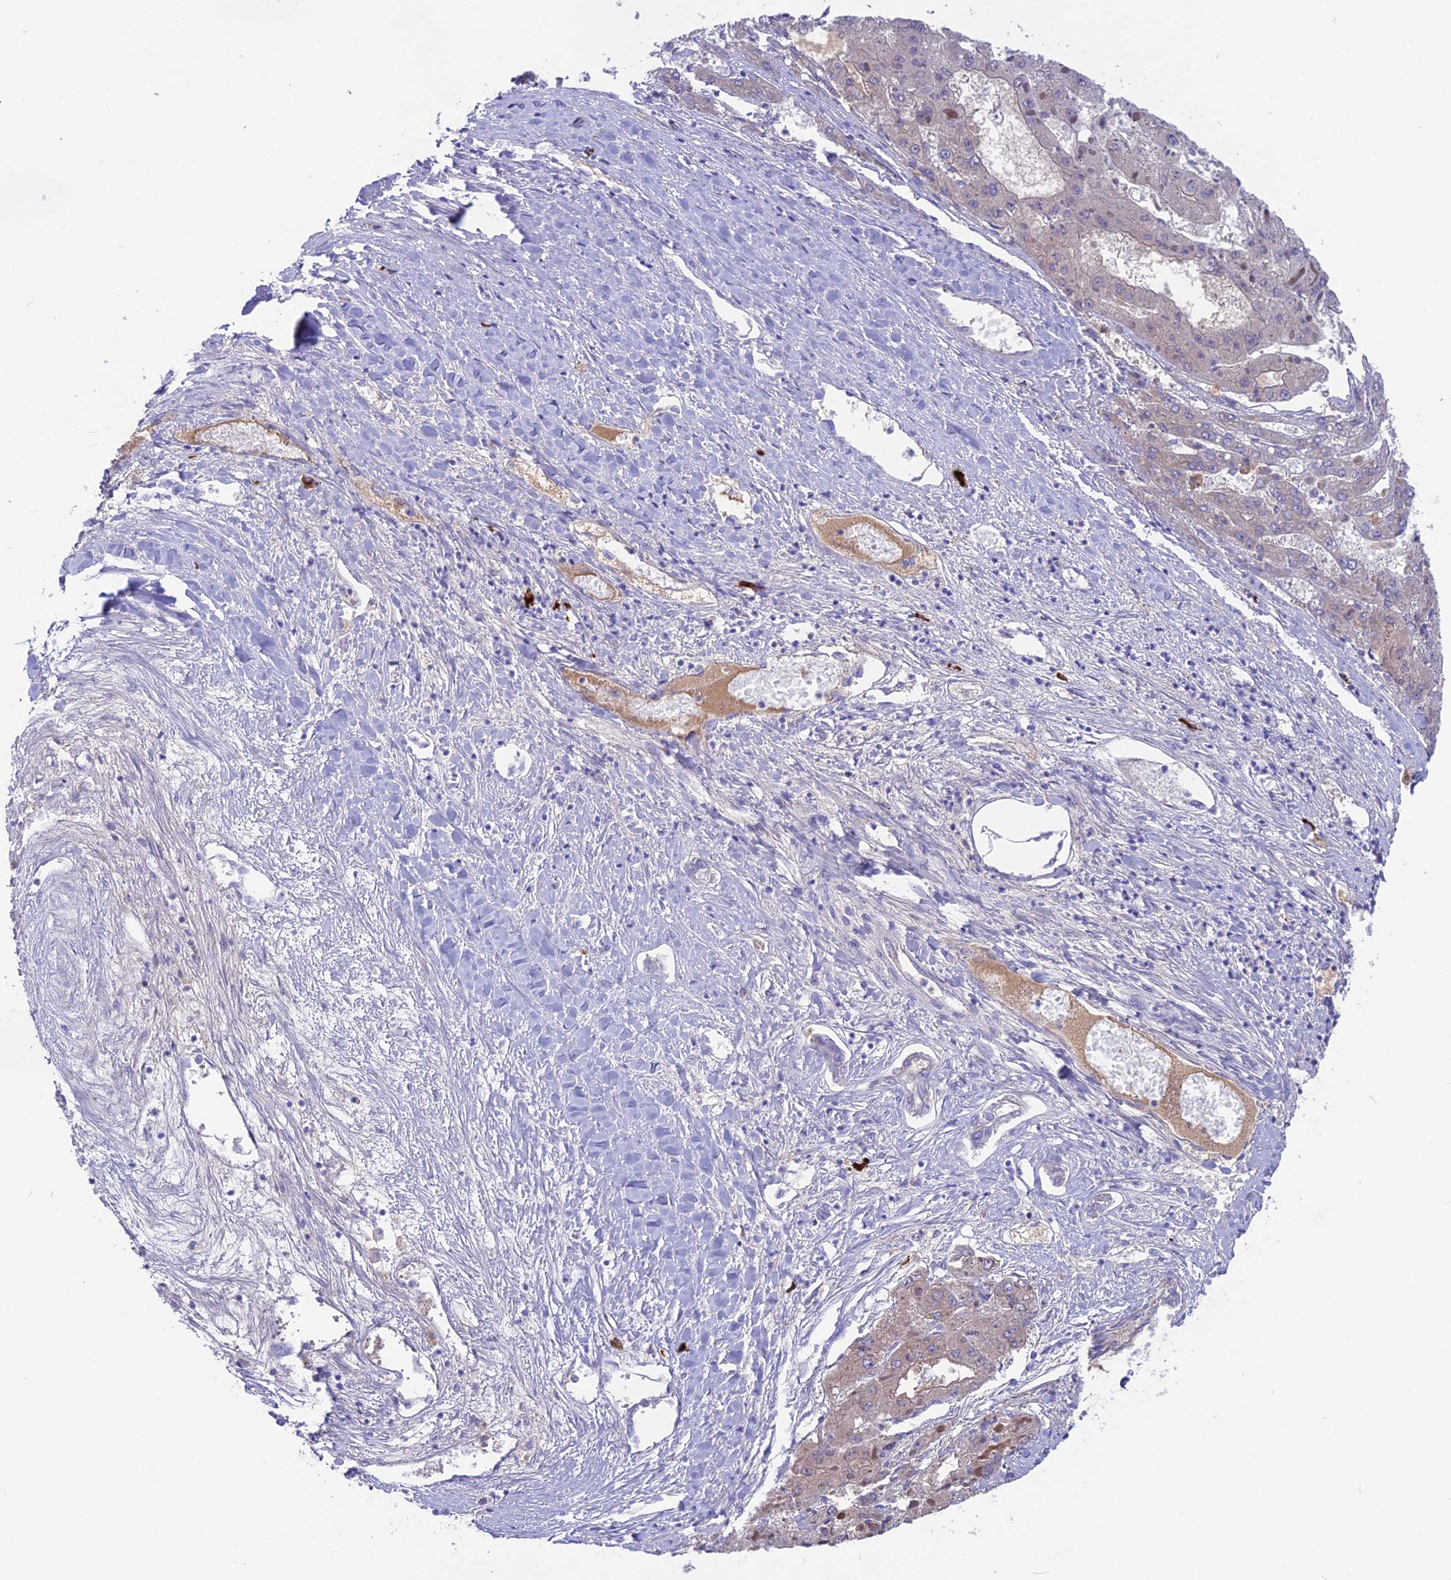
{"staining": {"intensity": "moderate", "quantity": "<25%", "location": "cytoplasmic/membranous"}, "tissue": "liver cancer", "cell_type": "Tumor cells", "image_type": "cancer", "snomed": [{"axis": "morphology", "description": "Carcinoma, Hepatocellular, NOS"}, {"axis": "topography", "description": "Liver"}], "caption": "Hepatocellular carcinoma (liver) was stained to show a protein in brown. There is low levels of moderate cytoplasmic/membranous positivity in about <25% of tumor cells.", "gene": "SNAP91", "patient": {"sex": "female", "age": 73}}